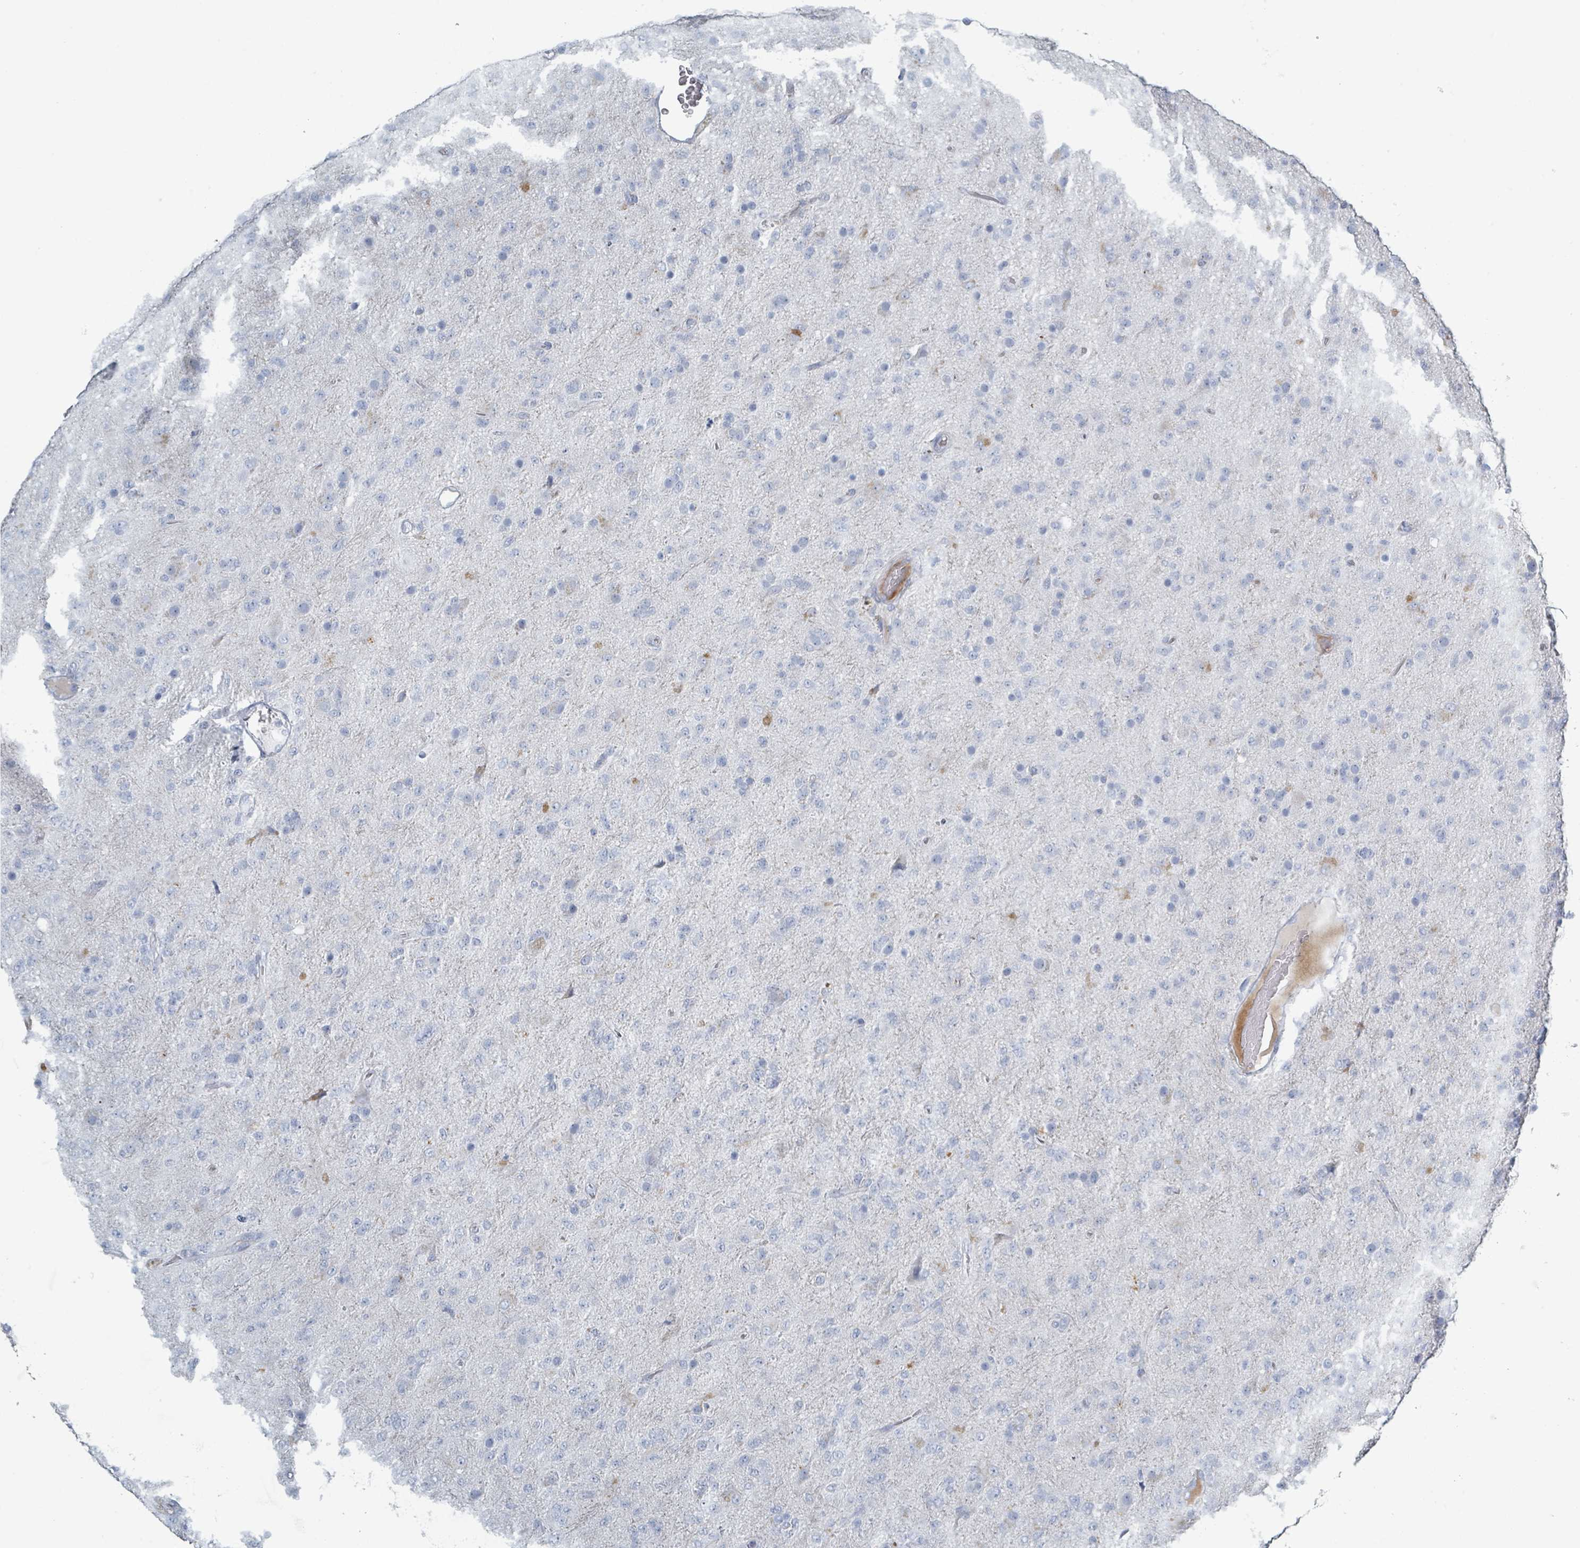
{"staining": {"intensity": "negative", "quantity": "none", "location": "none"}, "tissue": "glioma", "cell_type": "Tumor cells", "image_type": "cancer", "snomed": [{"axis": "morphology", "description": "Glioma, malignant, Low grade"}, {"axis": "topography", "description": "Brain"}], "caption": "Tumor cells show no significant staining in glioma.", "gene": "HEATR5A", "patient": {"sex": "male", "age": 65}}